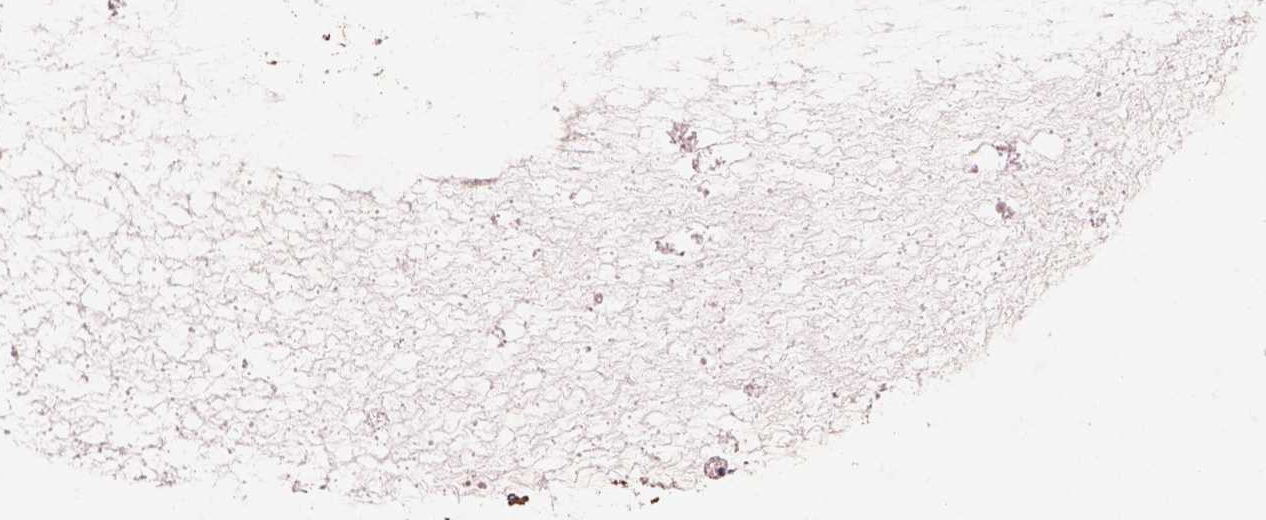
{"staining": {"intensity": "negative", "quantity": "none", "location": "none"}, "tissue": "ovarian cancer", "cell_type": "Tumor cells", "image_type": "cancer", "snomed": [{"axis": "morphology", "description": "Cystadenocarcinoma, mucinous, NOS"}, {"axis": "topography", "description": "Ovary"}], "caption": "An image of human ovarian mucinous cystadenocarcinoma is negative for staining in tumor cells. (Stains: DAB immunohistochemistry (IHC) with hematoxylin counter stain, Microscopy: brightfield microscopy at high magnification).", "gene": "EFEMP1", "patient": {"sex": "female", "age": 41}}